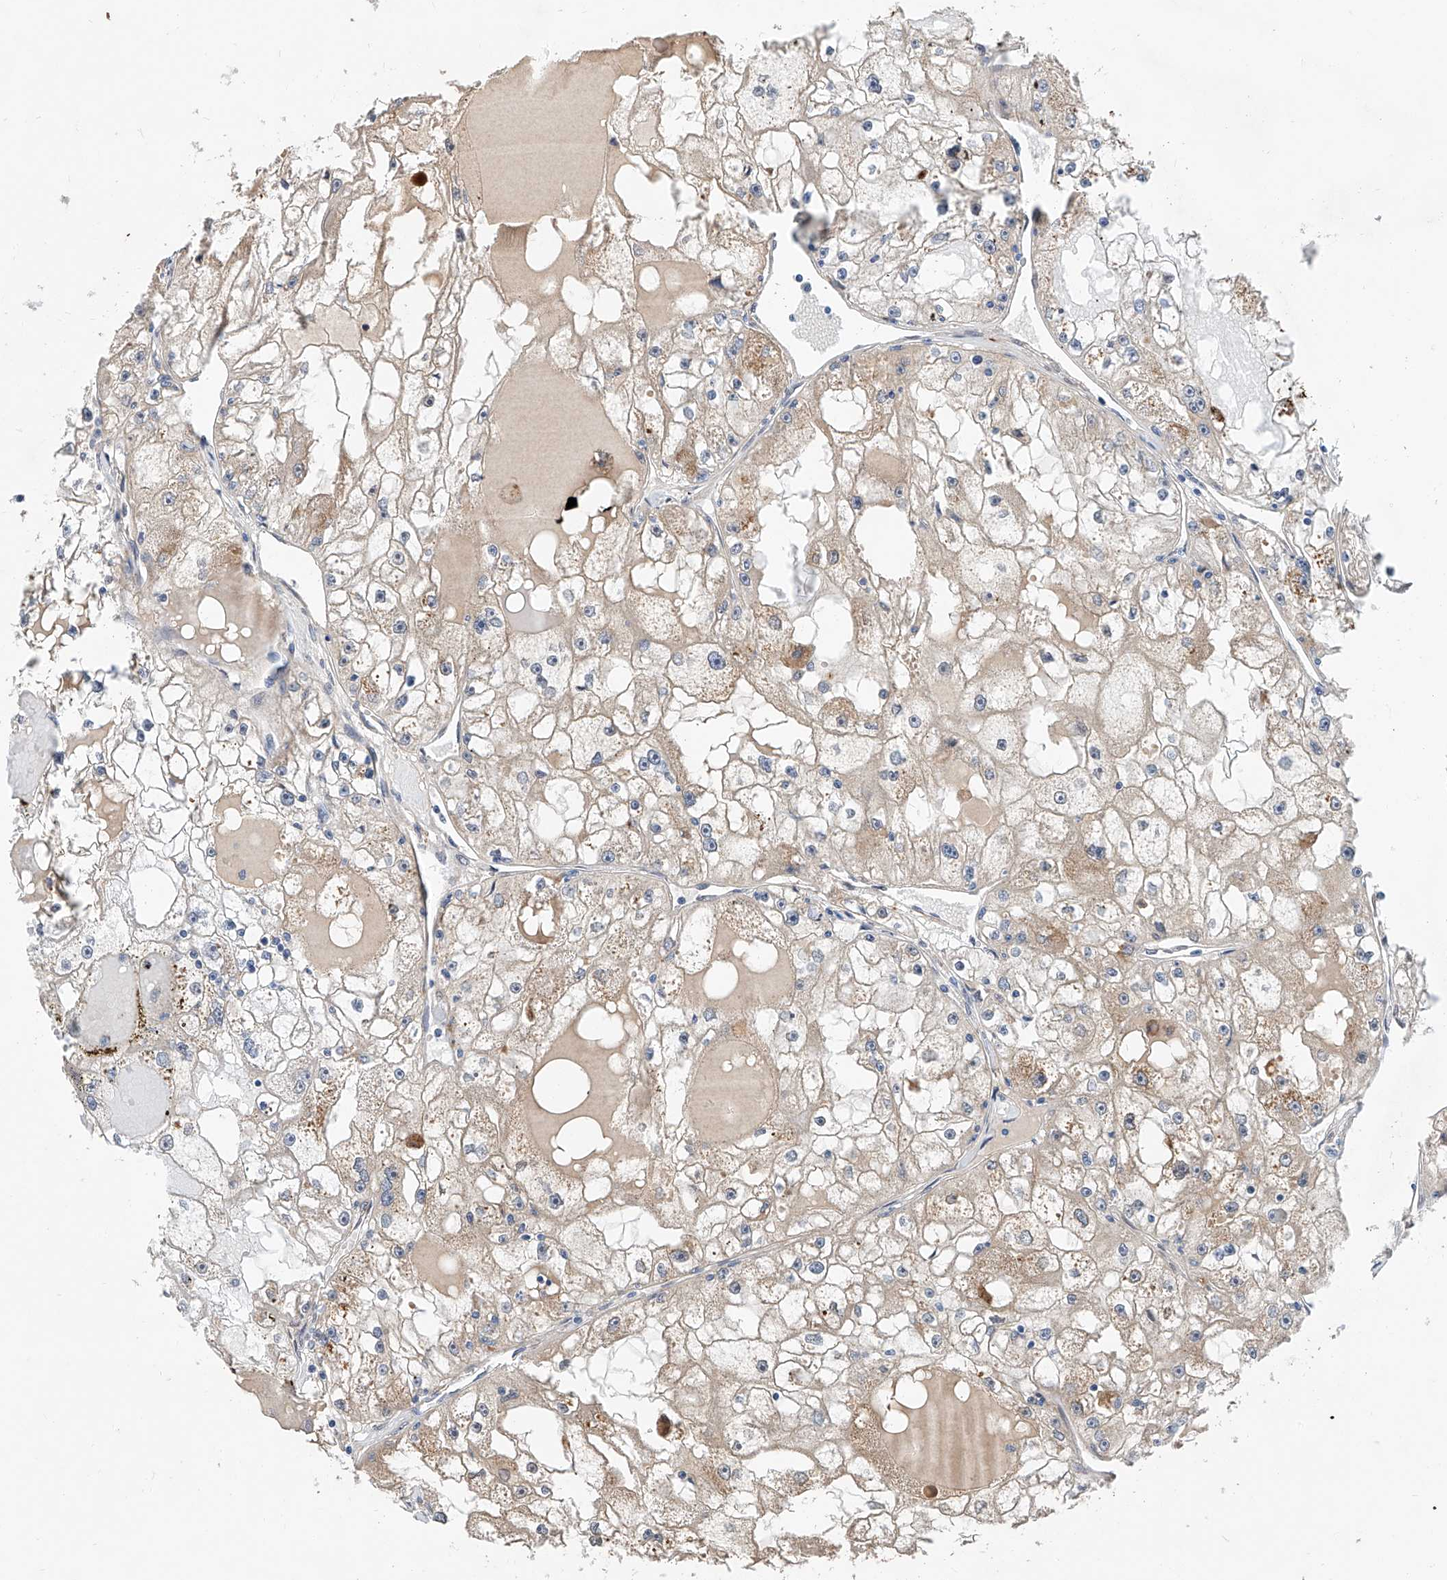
{"staining": {"intensity": "weak", "quantity": "<25%", "location": "cytoplasmic/membranous"}, "tissue": "renal cancer", "cell_type": "Tumor cells", "image_type": "cancer", "snomed": [{"axis": "morphology", "description": "Adenocarcinoma, NOS"}, {"axis": "topography", "description": "Kidney"}], "caption": "Tumor cells are negative for protein expression in human renal cancer (adenocarcinoma).", "gene": "MAGEE2", "patient": {"sex": "male", "age": 56}}